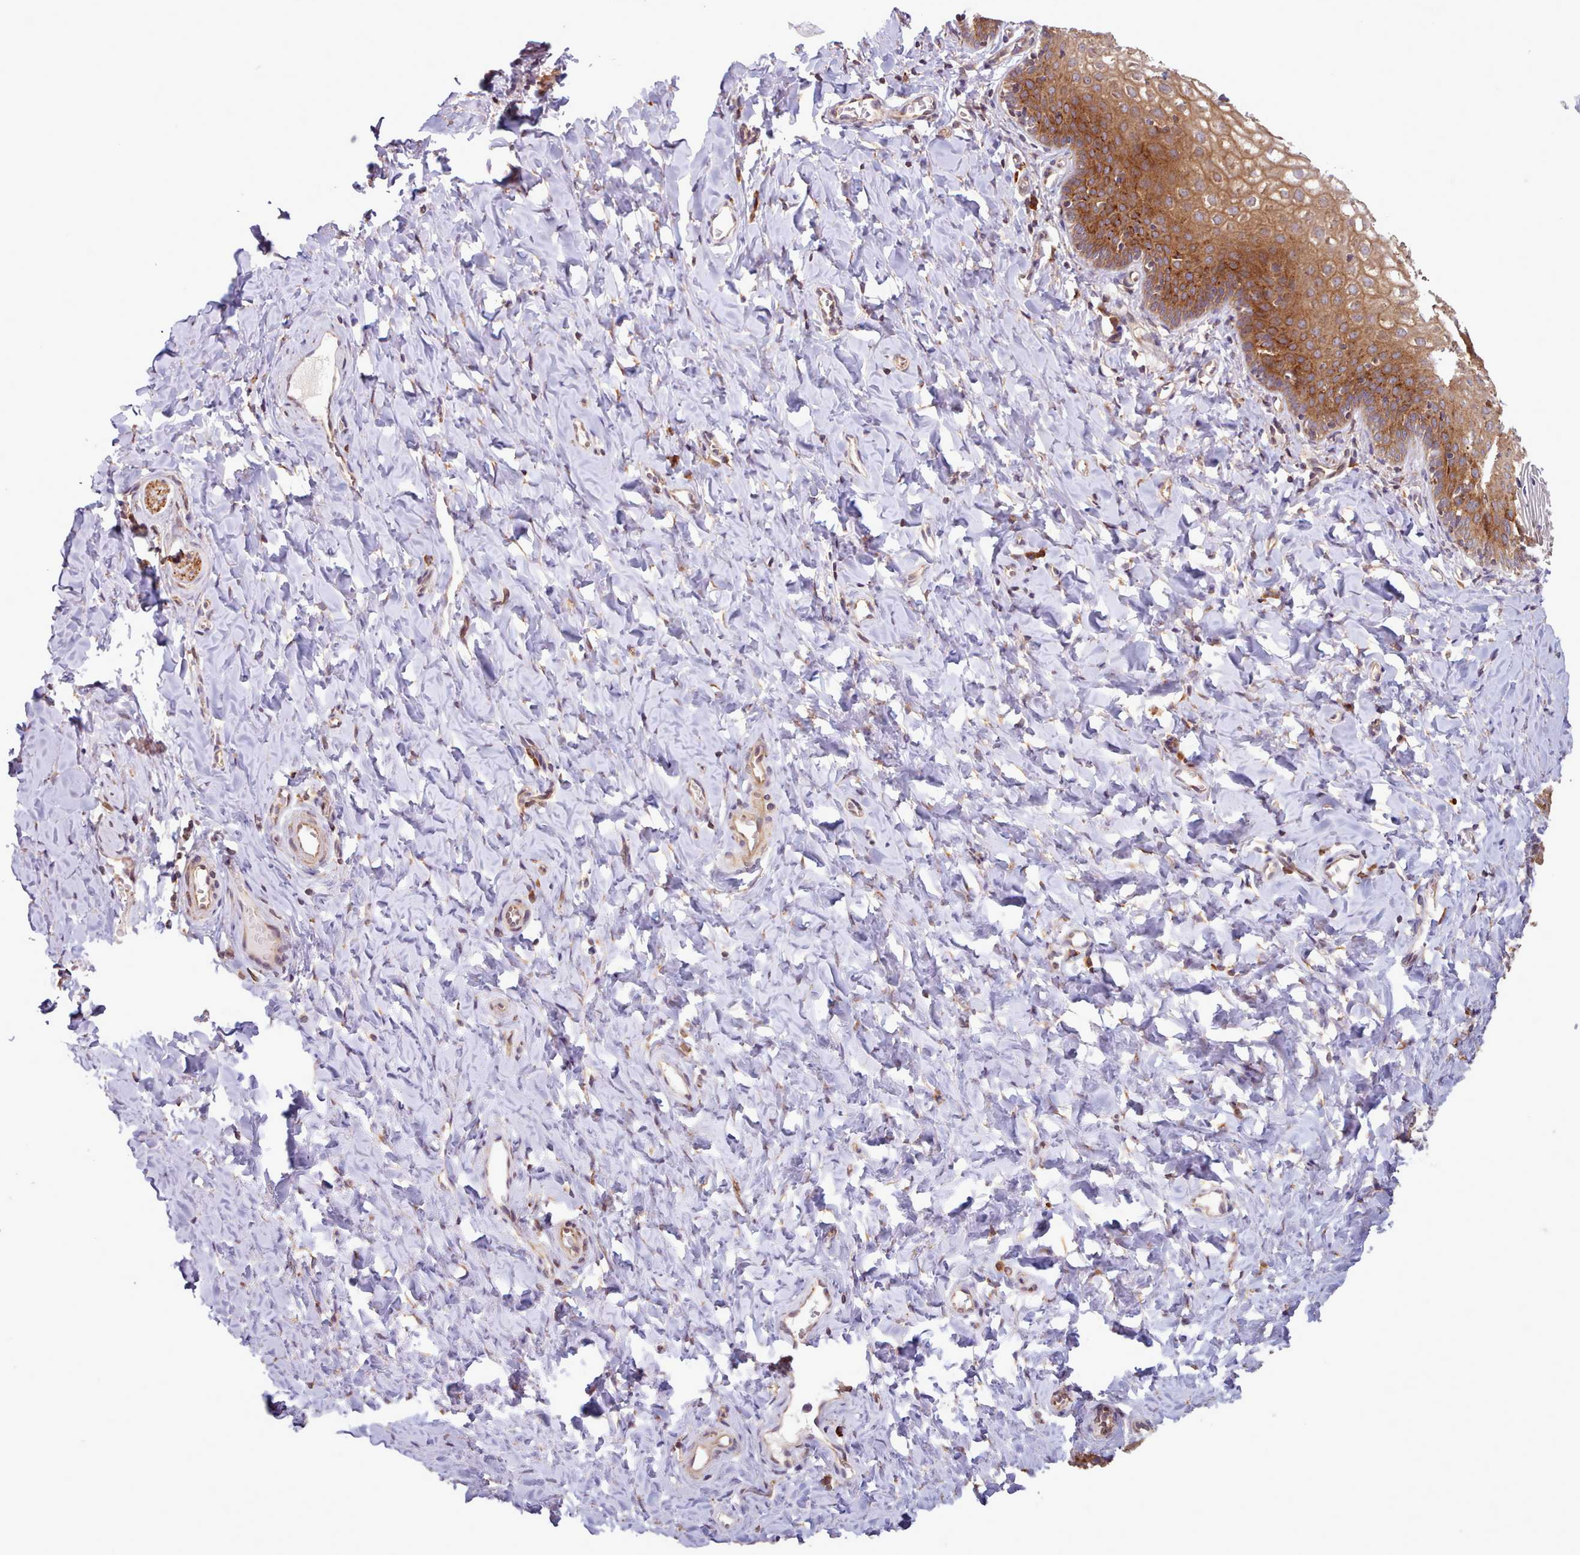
{"staining": {"intensity": "moderate", "quantity": ">75%", "location": "cytoplasmic/membranous"}, "tissue": "vagina", "cell_type": "Squamous epithelial cells", "image_type": "normal", "snomed": [{"axis": "morphology", "description": "Normal tissue, NOS"}, {"axis": "topography", "description": "Vagina"}], "caption": "Protein expression analysis of benign vagina exhibits moderate cytoplasmic/membranous expression in approximately >75% of squamous epithelial cells.", "gene": "CRYBG1", "patient": {"sex": "female", "age": 60}}